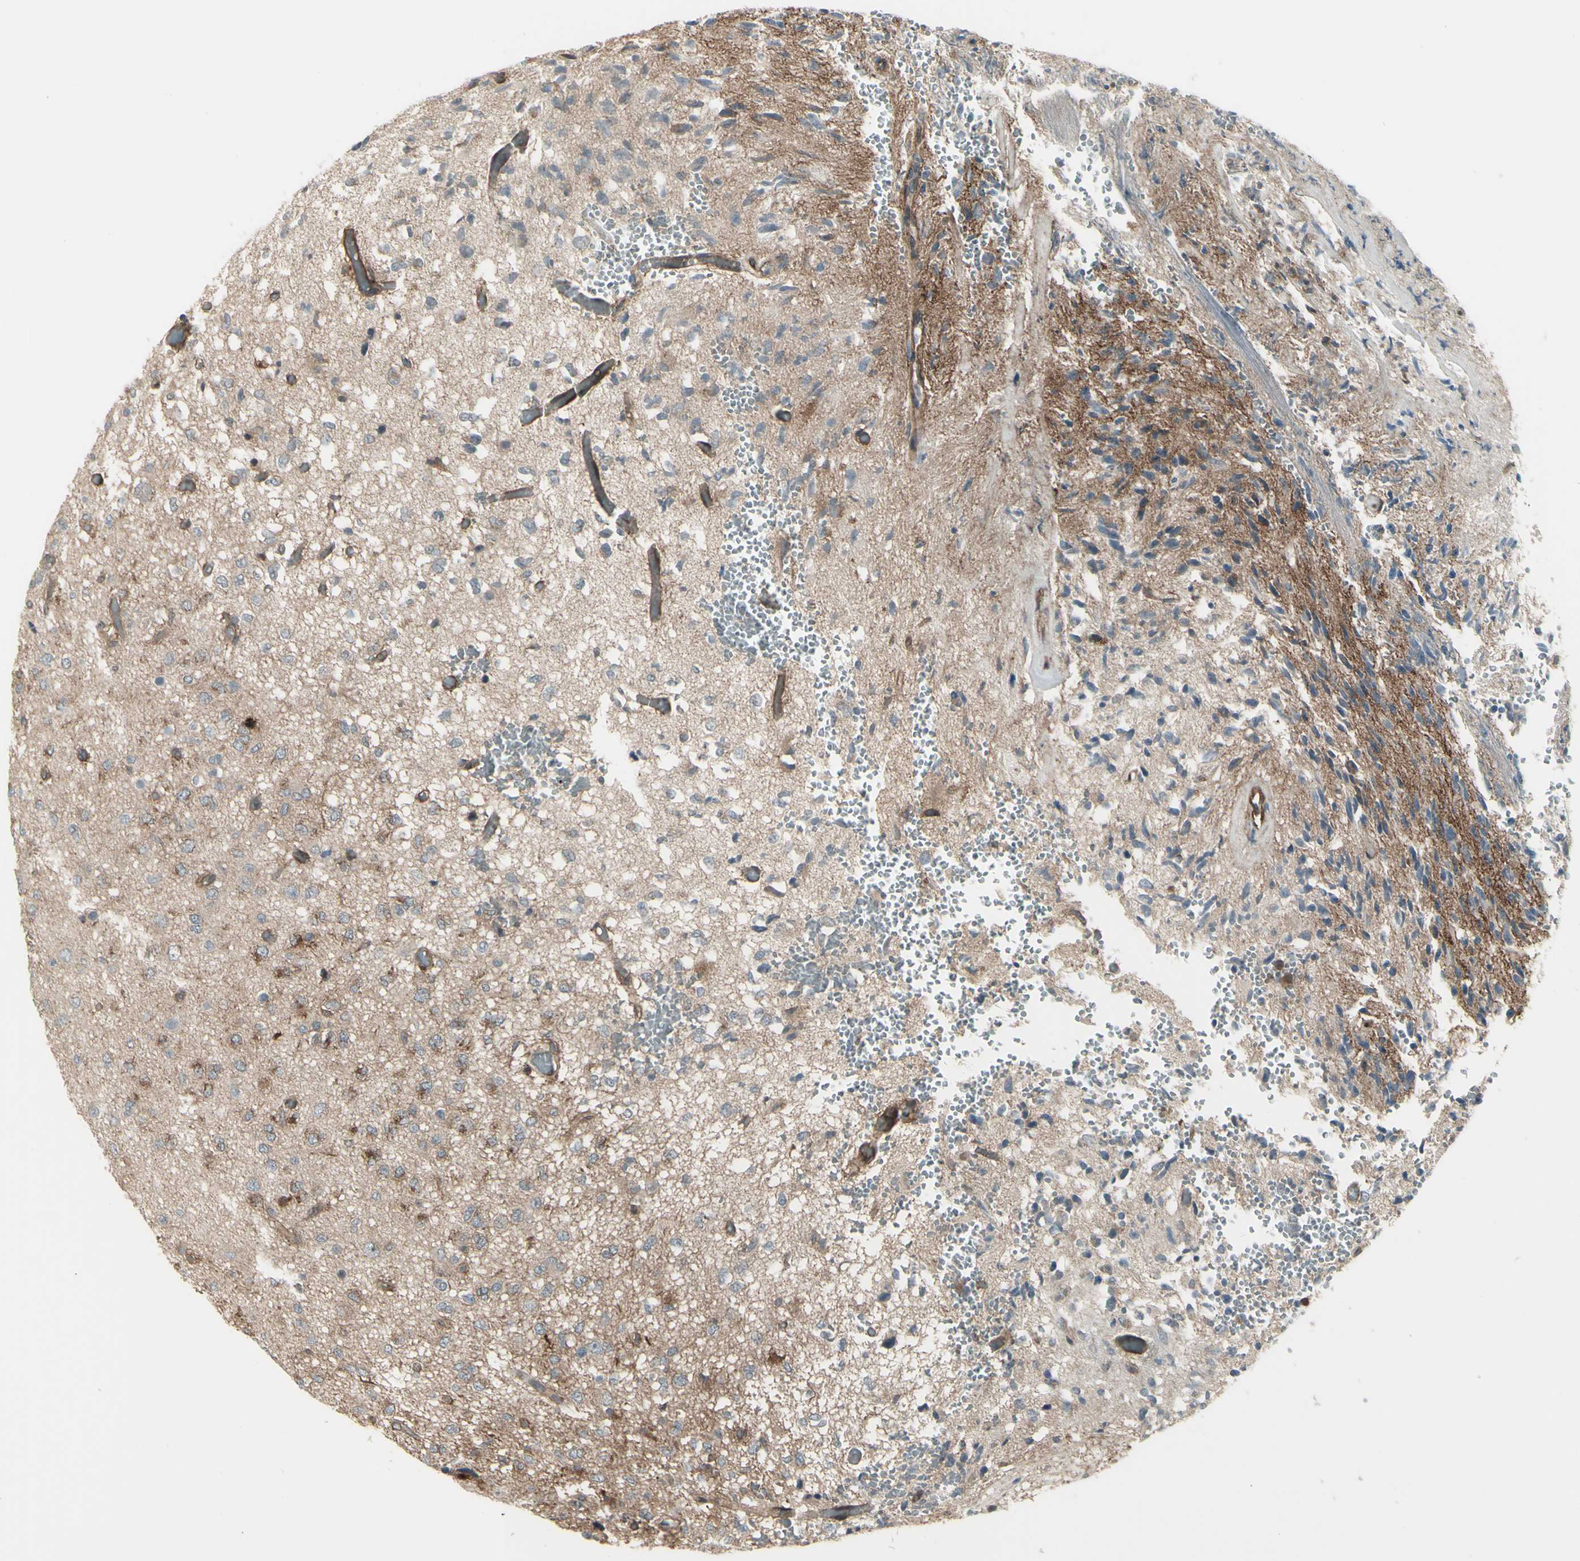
{"staining": {"intensity": "weak", "quantity": ">75%", "location": "cytoplasmic/membranous"}, "tissue": "glioma", "cell_type": "Tumor cells", "image_type": "cancer", "snomed": [{"axis": "morphology", "description": "Glioma, malignant, High grade"}, {"axis": "topography", "description": "pancreas cauda"}], "caption": "A micrograph of human glioma stained for a protein displays weak cytoplasmic/membranous brown staining in tumor cells. The protein is stained brown, and the nuclei are stained in blue (DAB (3,3'-diaminobenzidine) IHC with brightfield microscopy, high magnification).", "gene": "FXYD5", "patient": {"sex": "male", "age": 60}}